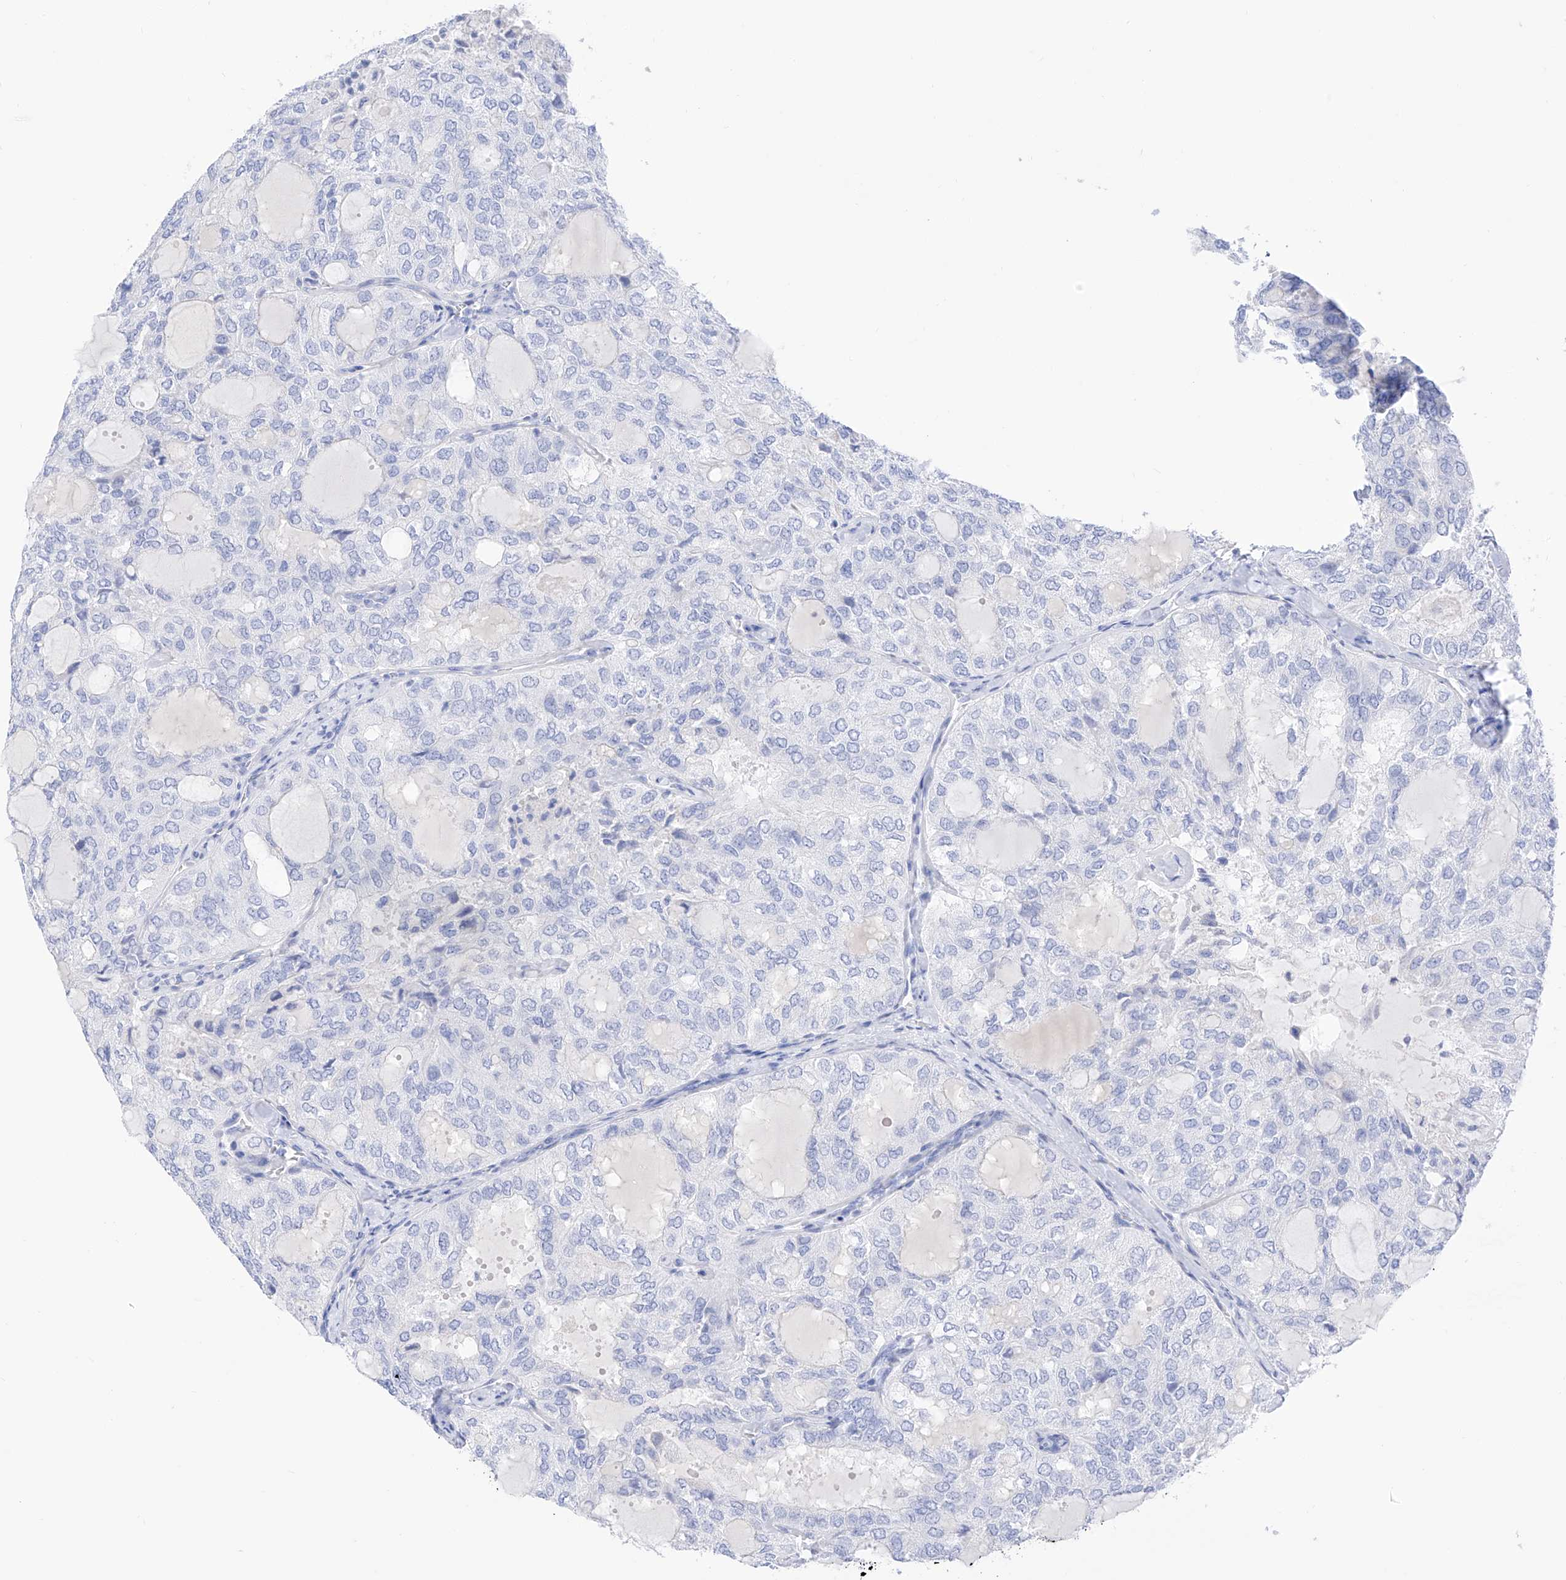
{"staining": {"intensity": "negative", "quantity": "none", "location": "none"}, "tissue": "thyroid cancer", "cell_type": "Tumor cells", "image_type": "cancer", "snomed": [{"axis": "morphology", "description": "Follicular adenoma carcinoma, NOS"}, {"axis": "topography", "description": "Thyroid gland"}], "caption": "Immunohistochemistry of thyroid cancer (follicular adenoma carcinoma) exhibits no staining in tumor cells. (Brightfield microscopy of DAB (3,3'-diaminobenzidine) immunohistochemistry (IHC) at high magnification).", "gene": "TRPC7", "patient": {"sex": "male", "age": 75}}